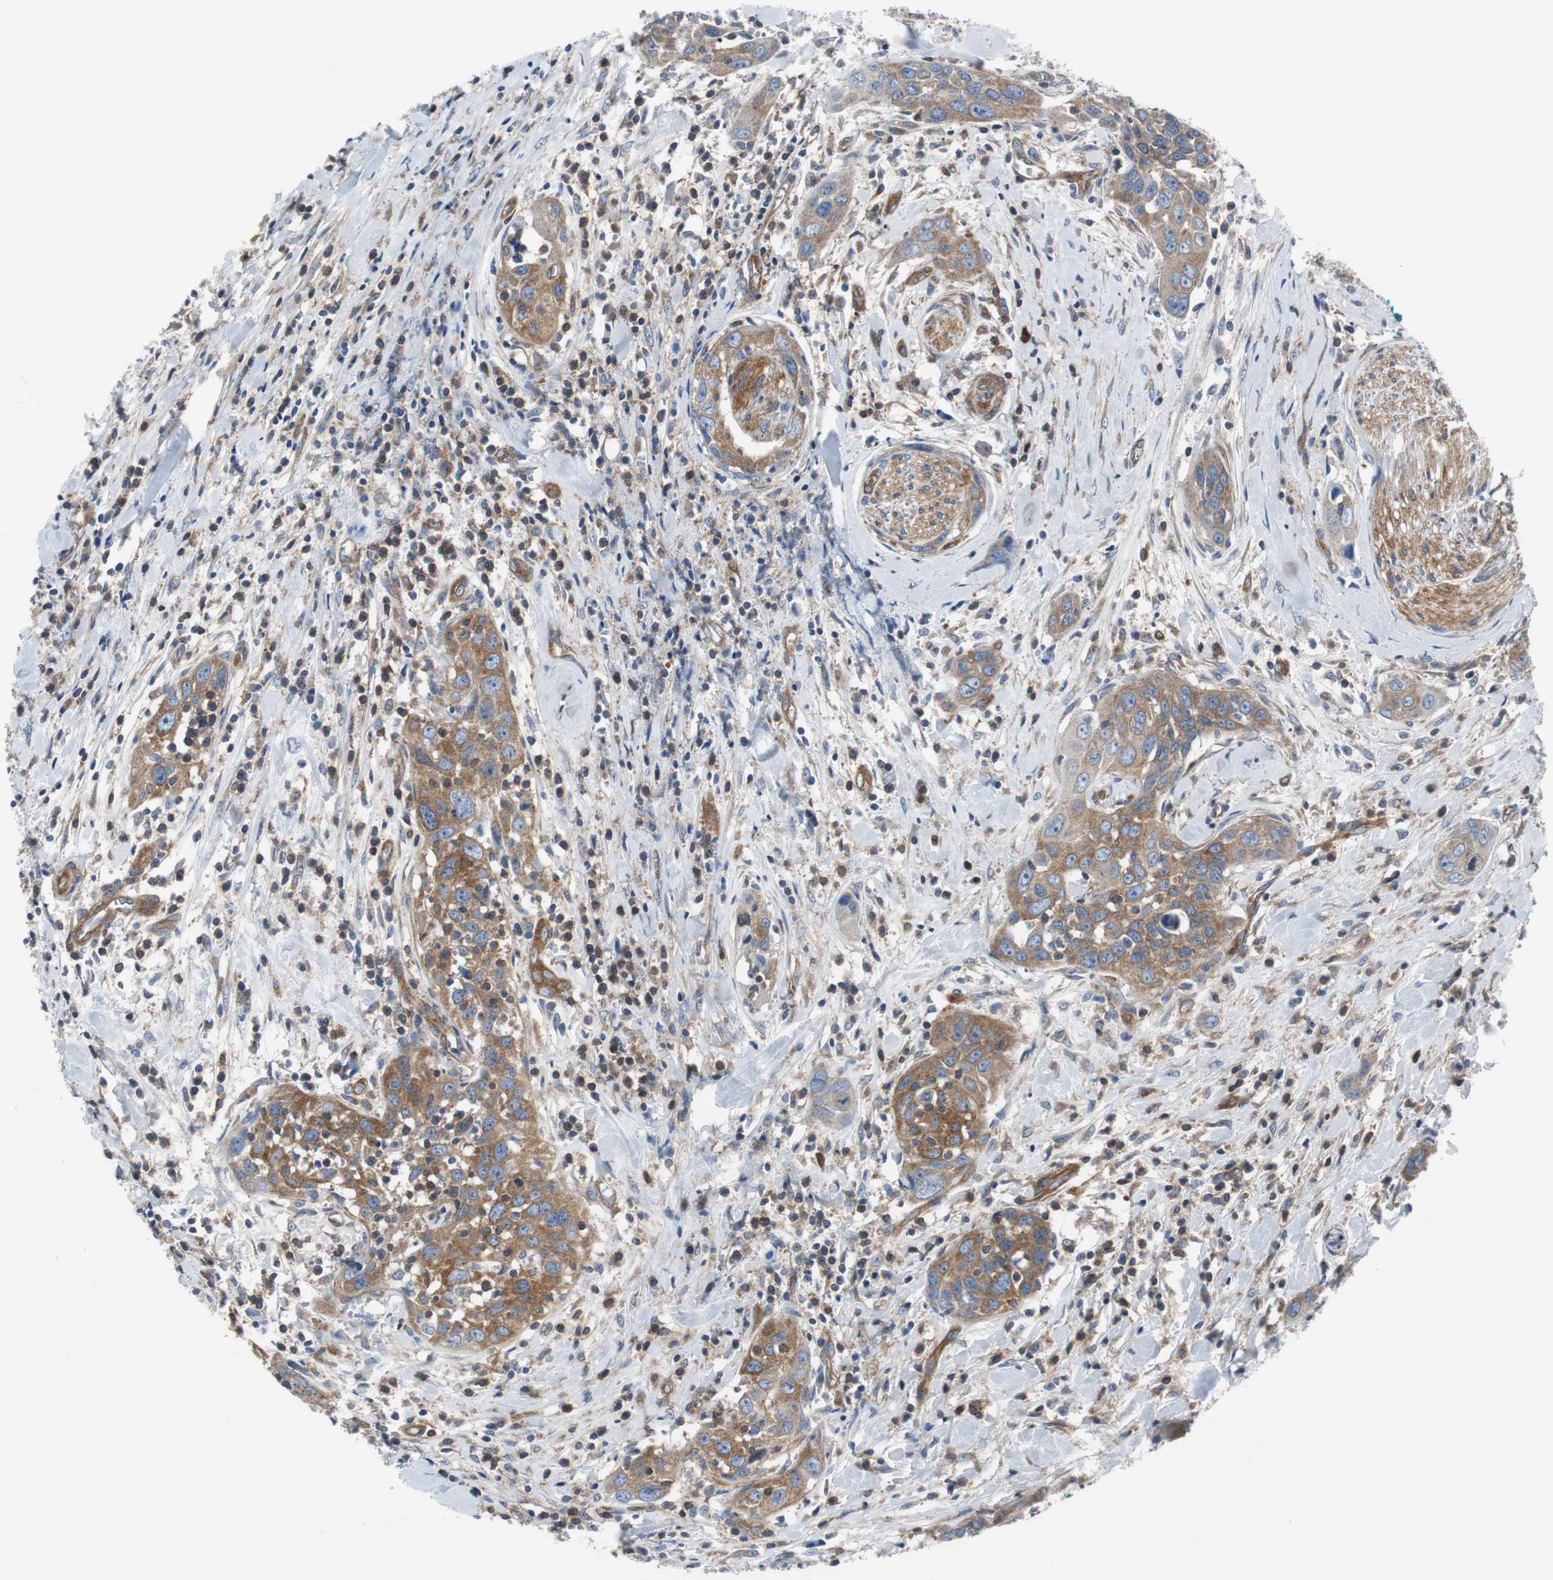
{"staining": {"intensity": "moderate", "quantity": ">75%", "location": "cytoplasmic/membranous"}, "tissue": "head and neck cancer", "cell_type": "Tumor cells", "image_type": "cancer", "snomed": [{"axis": "morphology", "description": "Squamous cell carcinoma, NOS"}, {"axis": "topography", "description": "Oral tissue"}, {"axis": "topography", "description": "Head-Neck"}], "caption": "Protein staining reveals moderate cytoplasmic/membranous positivity in about >75% of tumor cells in head and neck cancer.", "gene": "BRAF", "patient": {"sex": "female", "age": 50}}